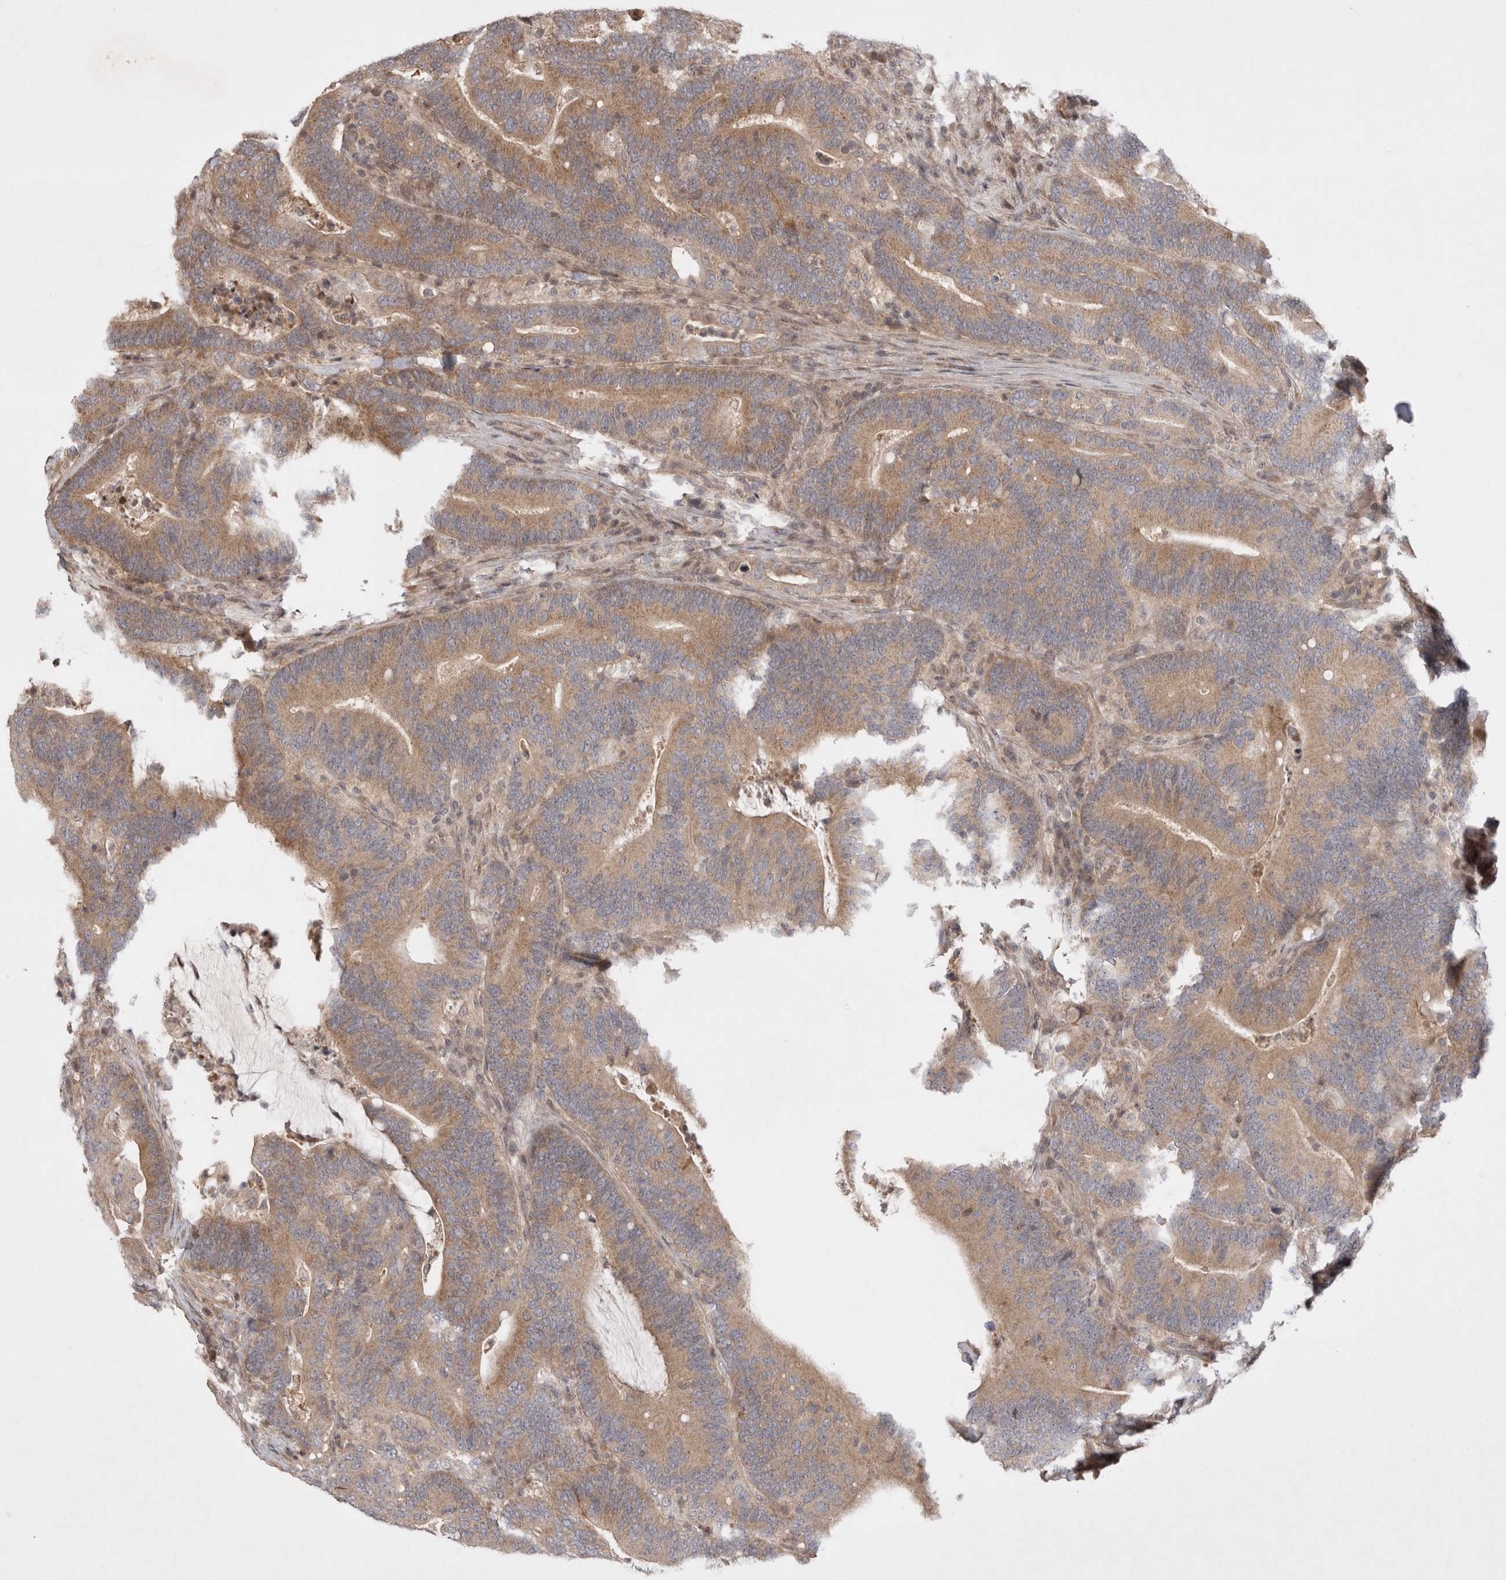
{"staining": {"intensity": "moderate", "quantity": ">75%", "location": "cytoplasmic/membranous"}, "tissue": "colorectal cancer", "cell_type": "Tumor cells", "image_type": "cancer", "snomed": [{"axis": "morphology", "description": "Adenocarcinoma, NOS"}, {"axis": "topography", "description": "Colon"}], "caption": "Colorectal cancer (adenocarcinoma) was stained to show a protein in brown. There is medium levels of moderate cytoplasmic/membranous positivity in approximately >75% of tumor cells. (Stains: DAB (3,3'-diaminobenzidine) in brown, nuclei in blue, Microscopy: brightfield microscopy at high magnification).", "gene": "EIF2AK1", "patient": {"sex": "female", "age": 66}}